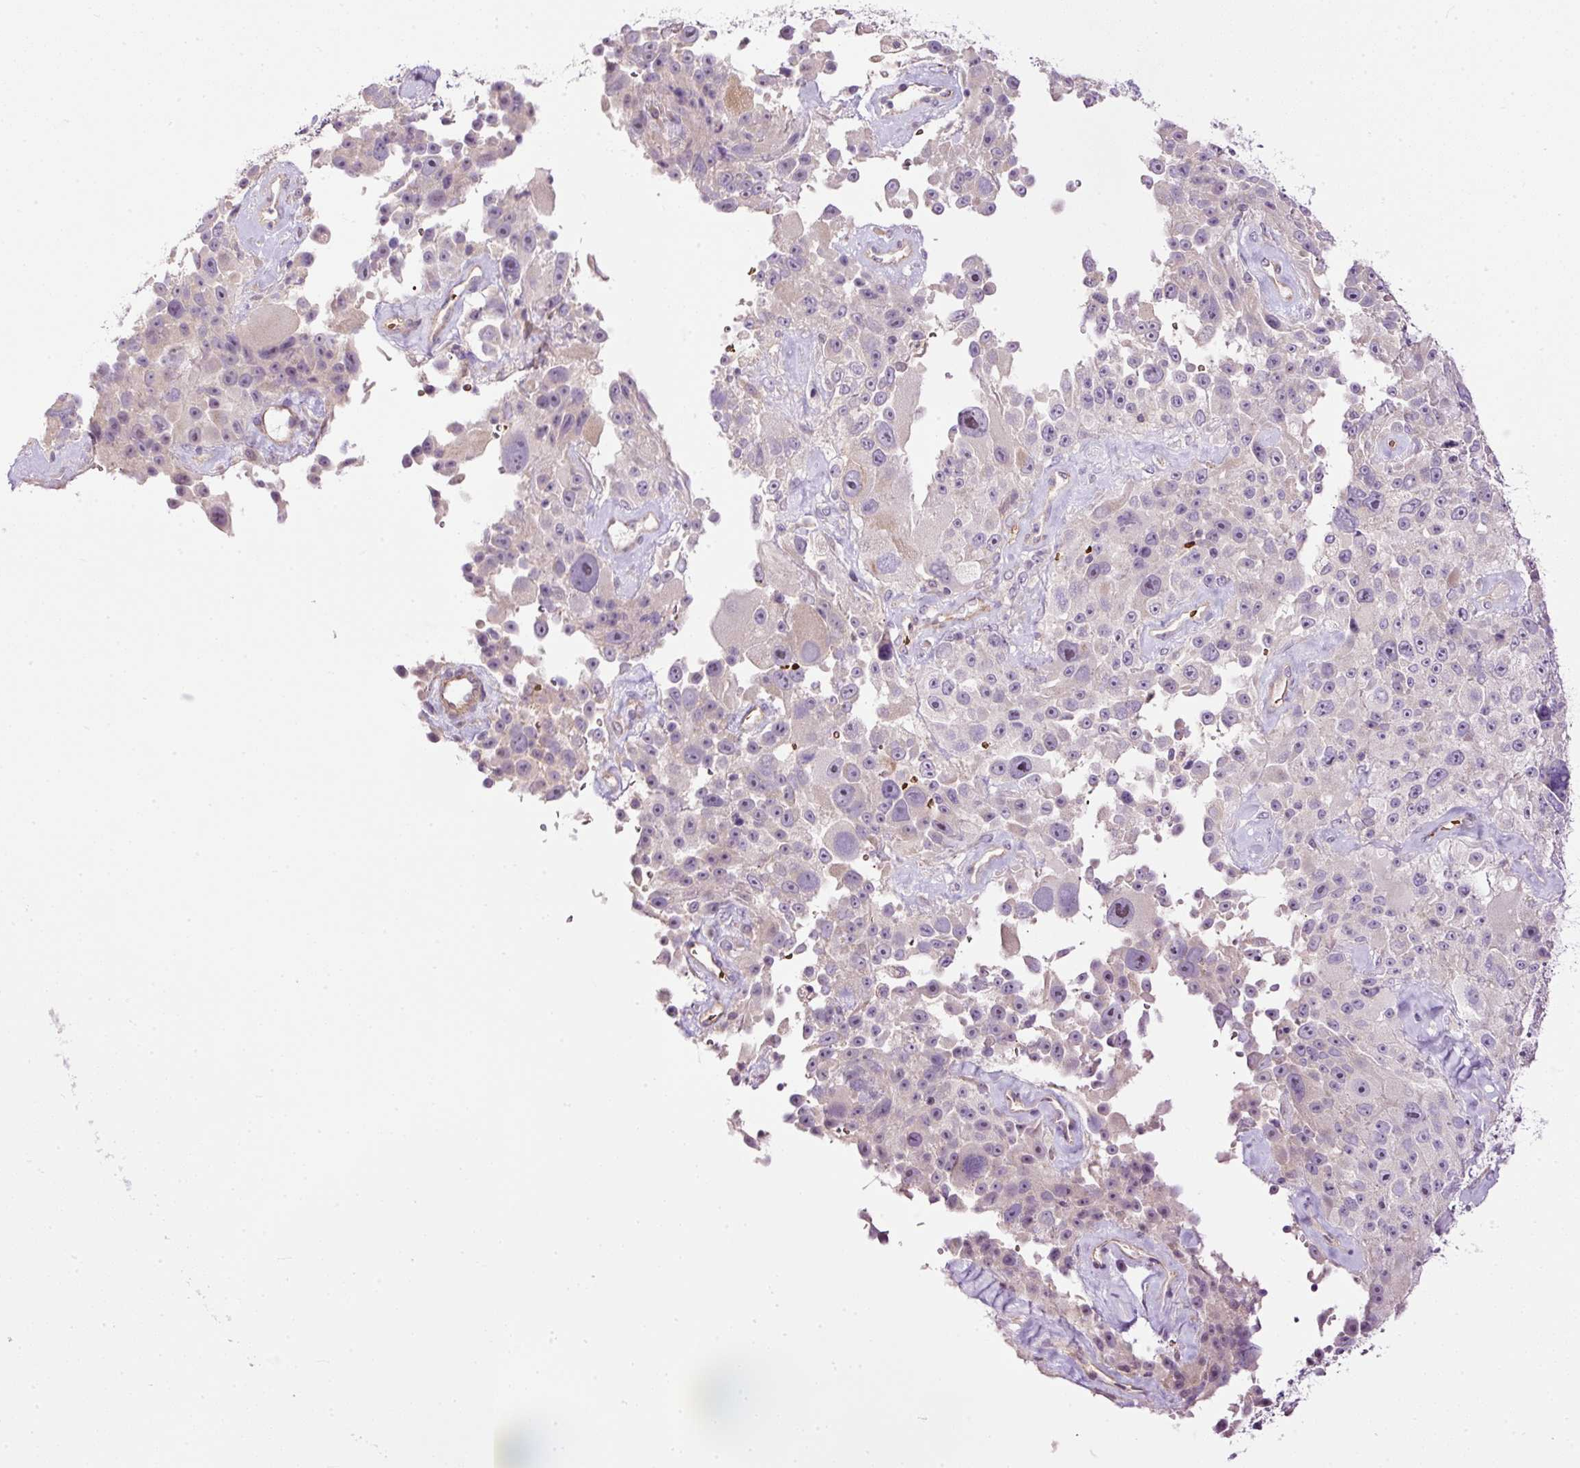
{"staining": {"intensity": "negative", "quantity": "none", "location": "none"}, "tissue": "melanoma", "cell_type": "Tumor cells", "image_type": "cancer", "snomed": [{"axis": "morphology", "description": "Malignant melanoma, Metastatic site"}, {"axis": "topography", "description": "Lymph node"}], "caption": "The photomicrograph shows no staining of tumor cells in melanoma.", "gene": "USHBP1", "patient": {"sex": "male", "age": 62}}